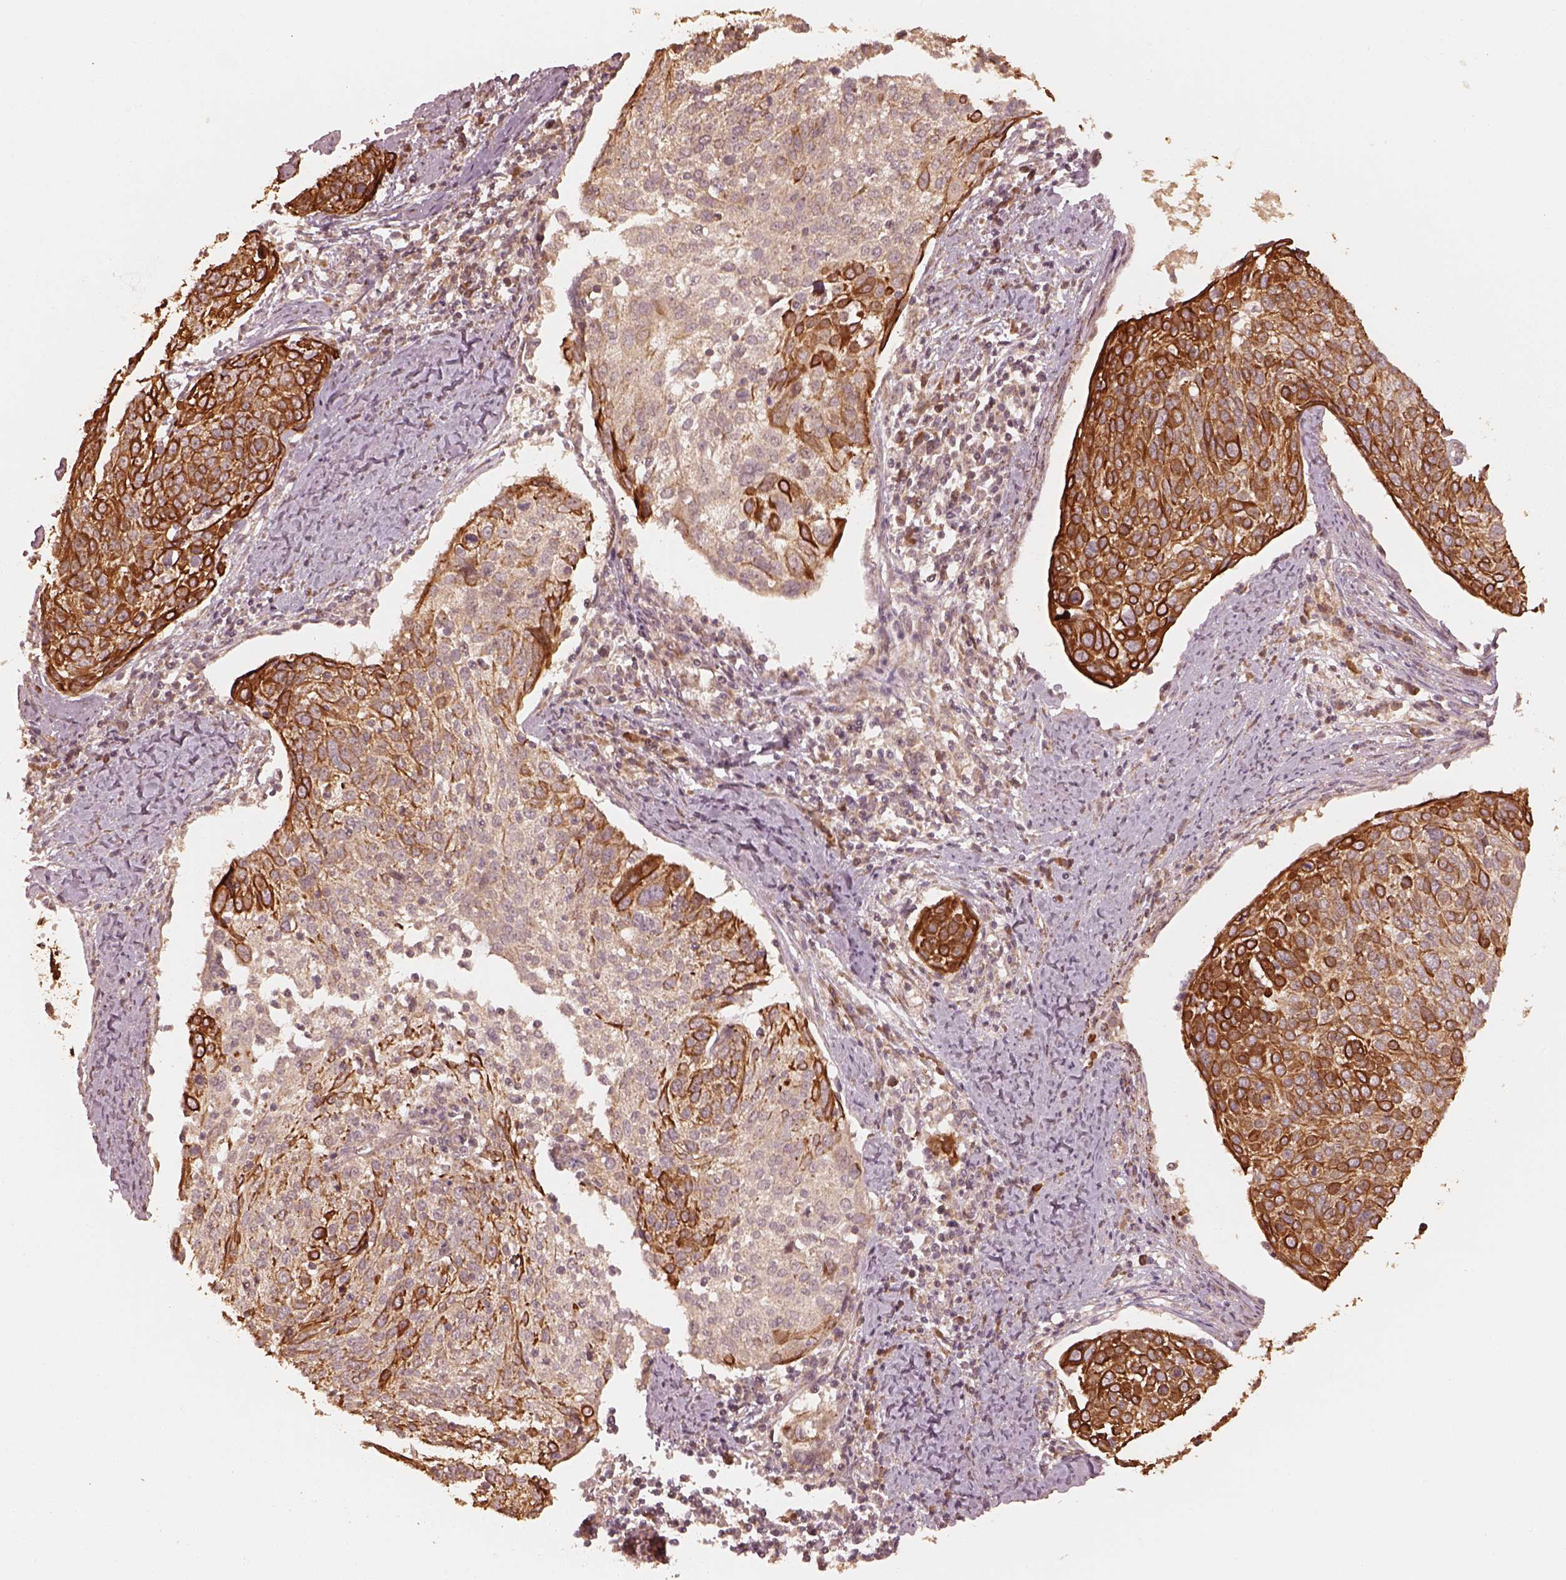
{"staining": {"intensity": "strong", "quantity": ">75%", "location": "cytoplasmic/membranous"}, "tissue": "cervical cancer", "cell_type": "Tumor cells", "image_type": "cancer", "snomed": [{"axis": "morphology", "description": "Squamous cell carcinoma, NOS"}, {"axis": "topography", "description": "Cervix"}], "caption": "DAB (3,3'-diaminobenzidine) immunohistochemical staining of human cervical squamous cell carcinoma reveals strong cytoplasmic/membranous protein expression in about >75% of tumor cells.", "gene": "DNAJC25", "patient": {"sex": "female", "age": 39}}